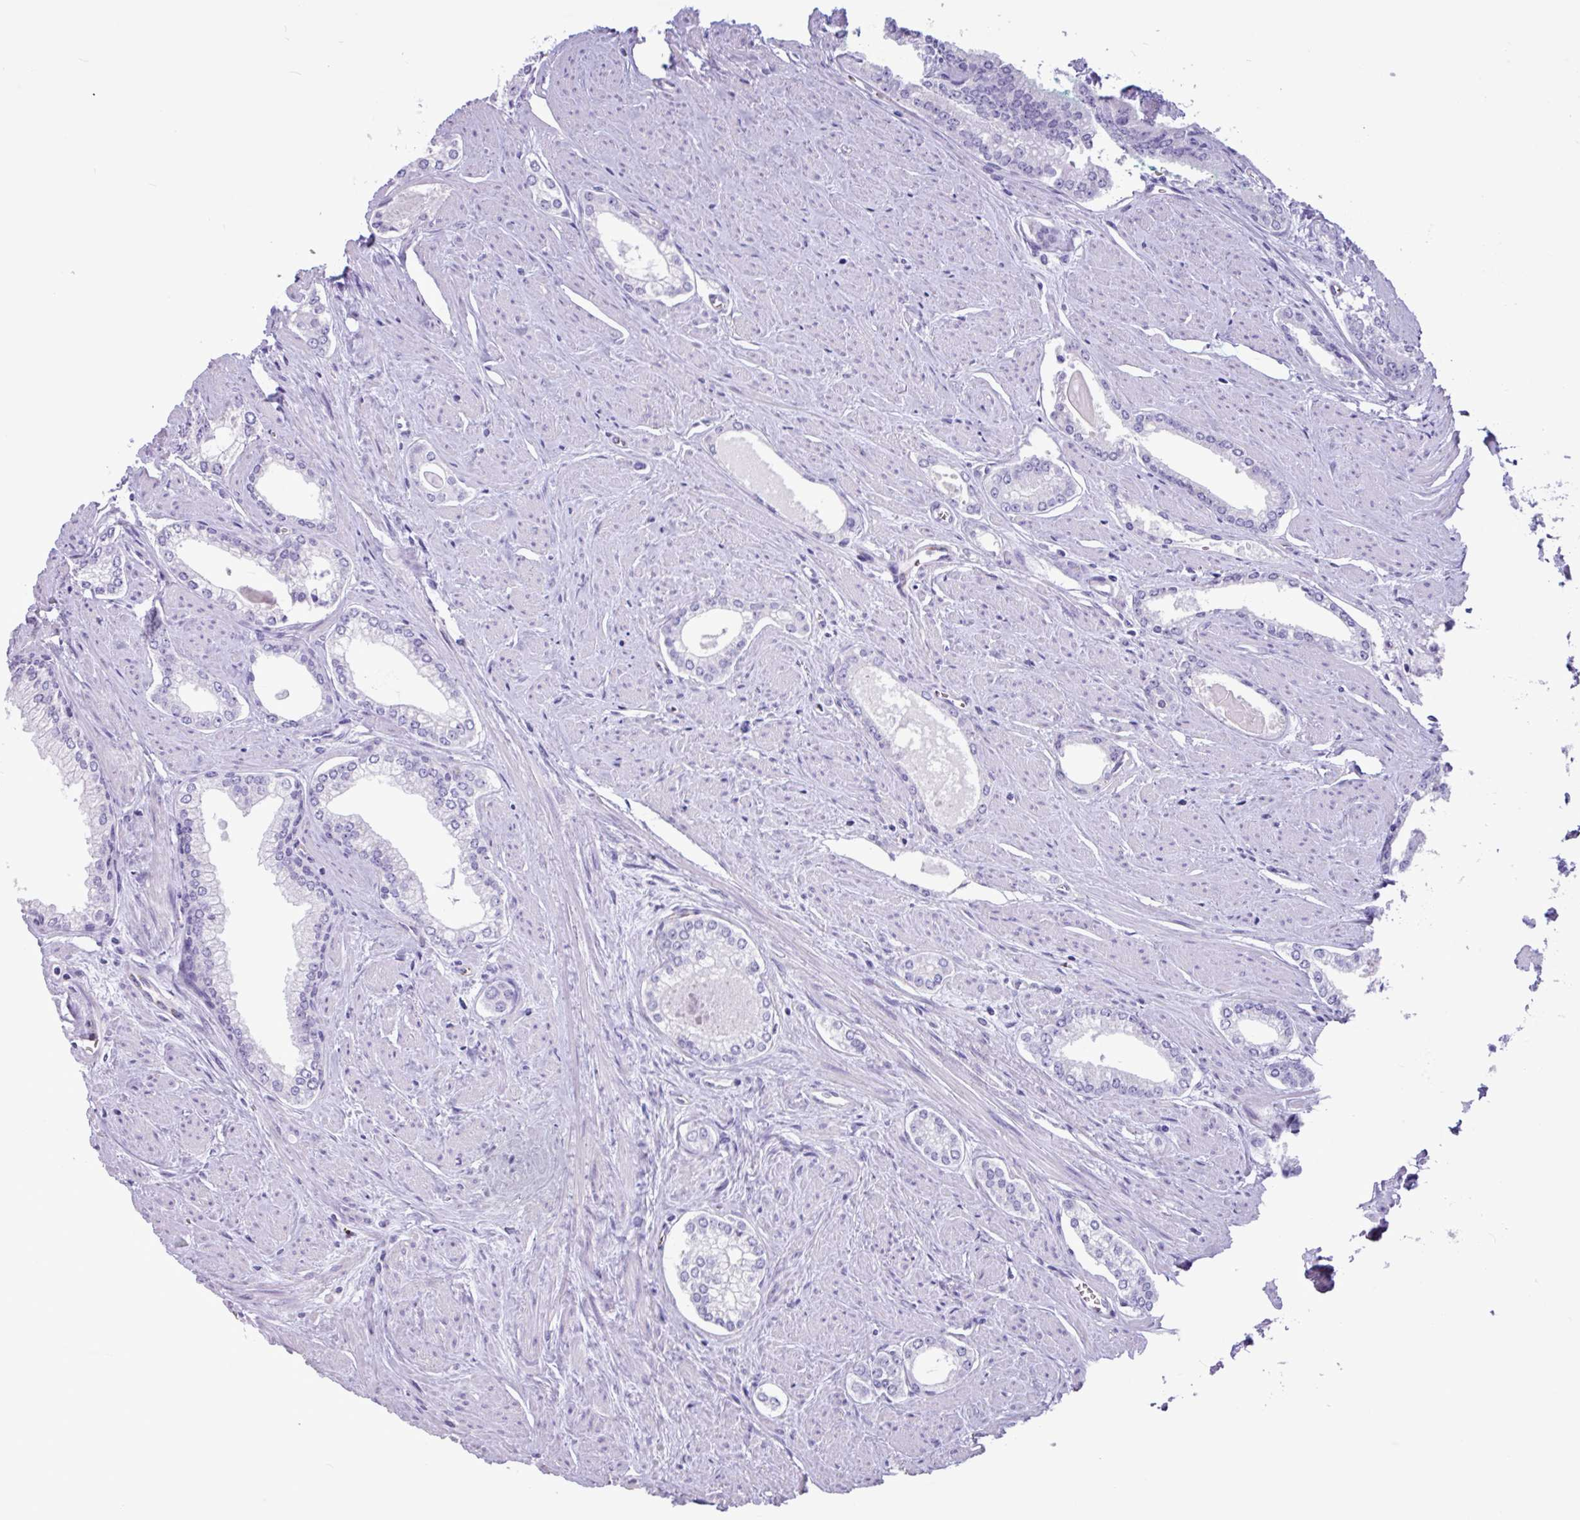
{"staining": {"intensity": "negative", "quantity": "none", "location": "none"}, "tissue": "prostate cancer", "cell_type": "Tumor cells", "image_type": "cancer", "snomed": [{"axis": "morphology", "description": "Adenocarcinoma, Low grade"}, {"axis": "topography", "description": "Prostate and seminal vesicle, NOS"}], "caption": "A high-resolution photomicrograph shows IHC staining of prostate adenocarcinoma (low-grade), which displays no significant staining in tumor cells. (DAB immunohistochemistry (IHC) with hematoxylin counter stain).", "gene": "CKMT2", "patient": {"sex": "male", "age": 60}}